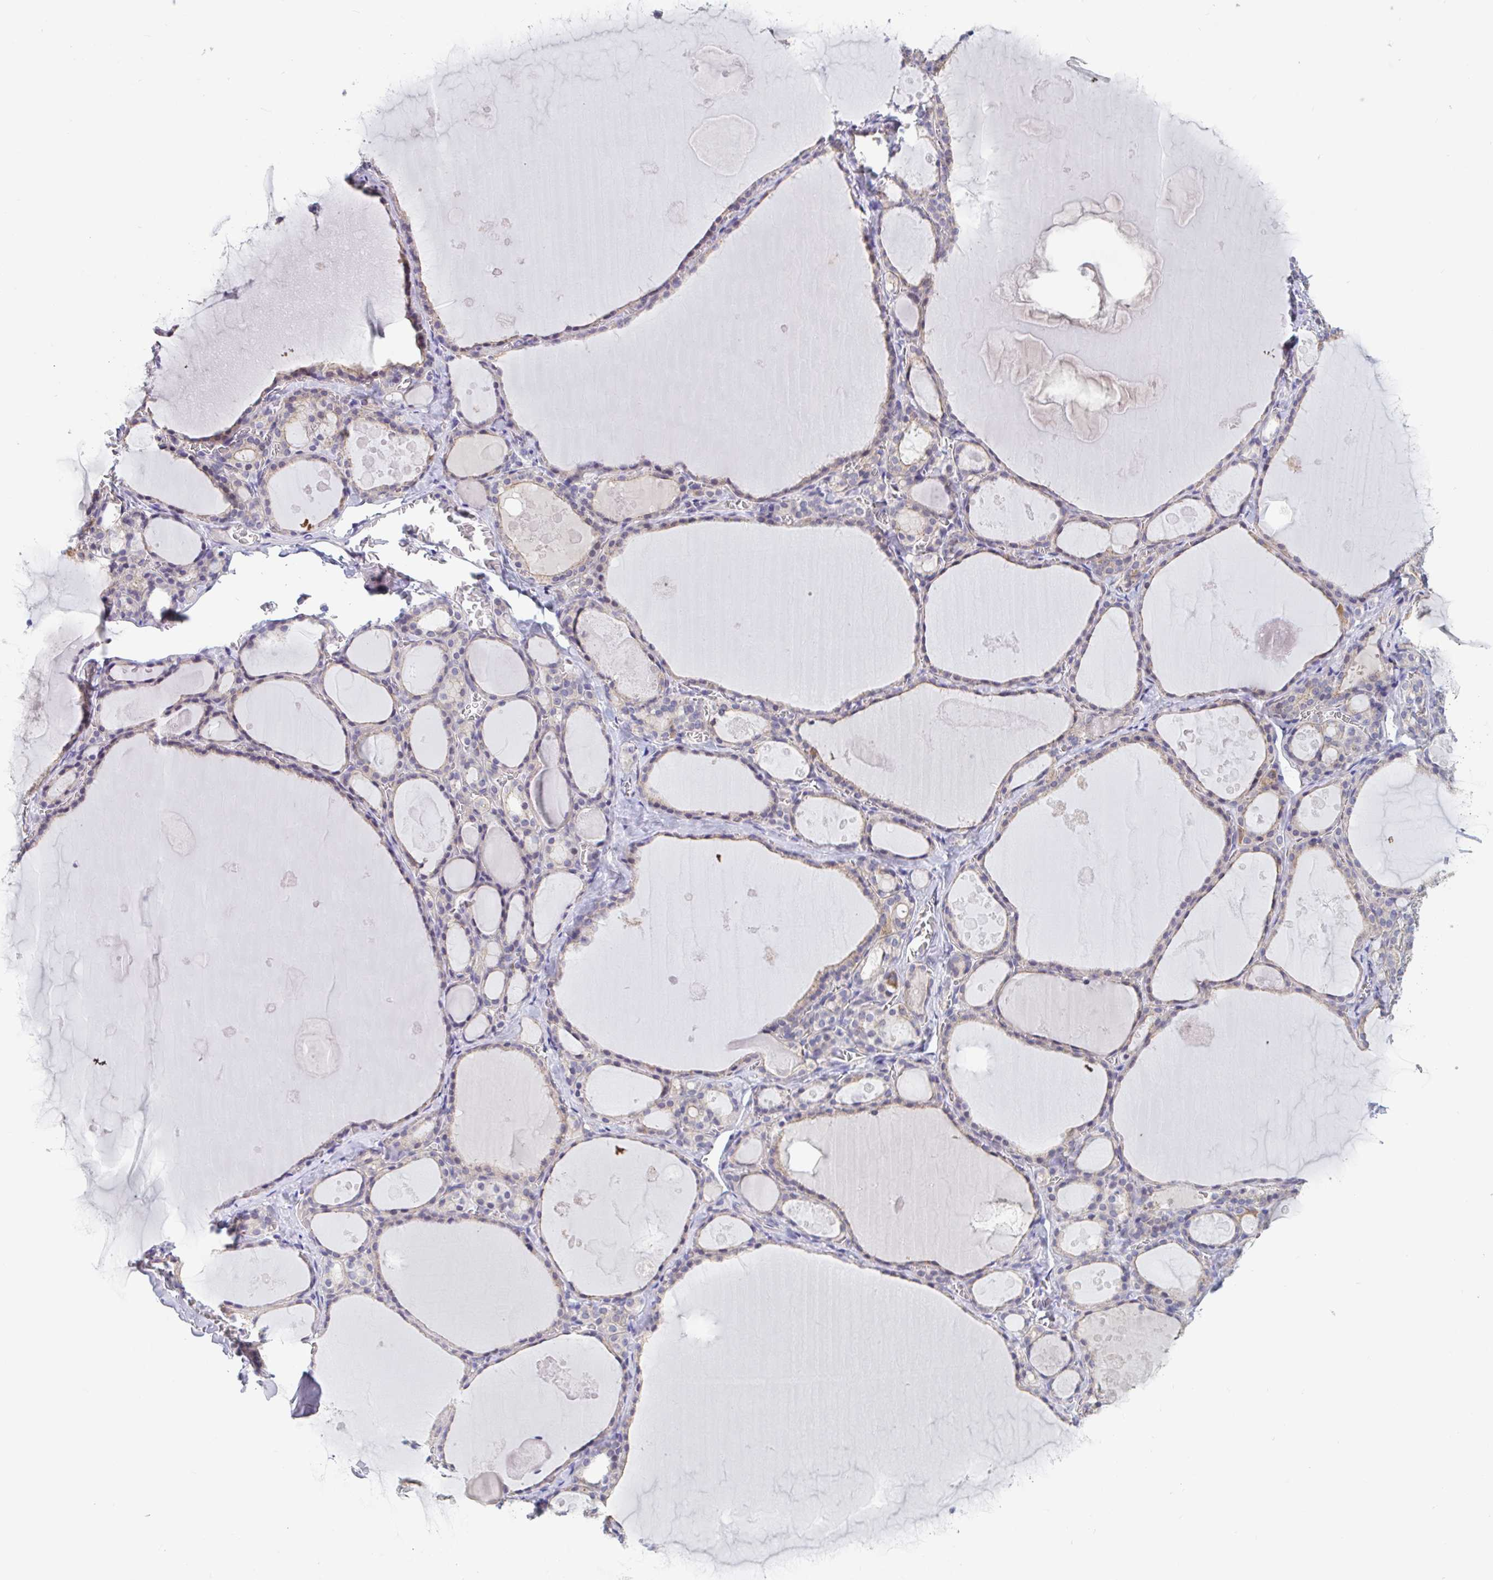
{"staining": {"intensity": "weak", "quantity": "<25%", "location": "cytoplasmic/membranous"}, "tissue": "thyroid gland", "cell_type": "Glandular cells", "image_type": "normal", "snomed": [{"axis": "morphology", "description": "Normal tissue, NOS"}, {"axis": "topography", "description": "Thyroid gland"}], "caption": "Photomicrograph shows no significant protein positivity in glandular cells of normal thyroid gland.", "gene": "UNKL", "patient": {"sex": "male", "age": 56}}